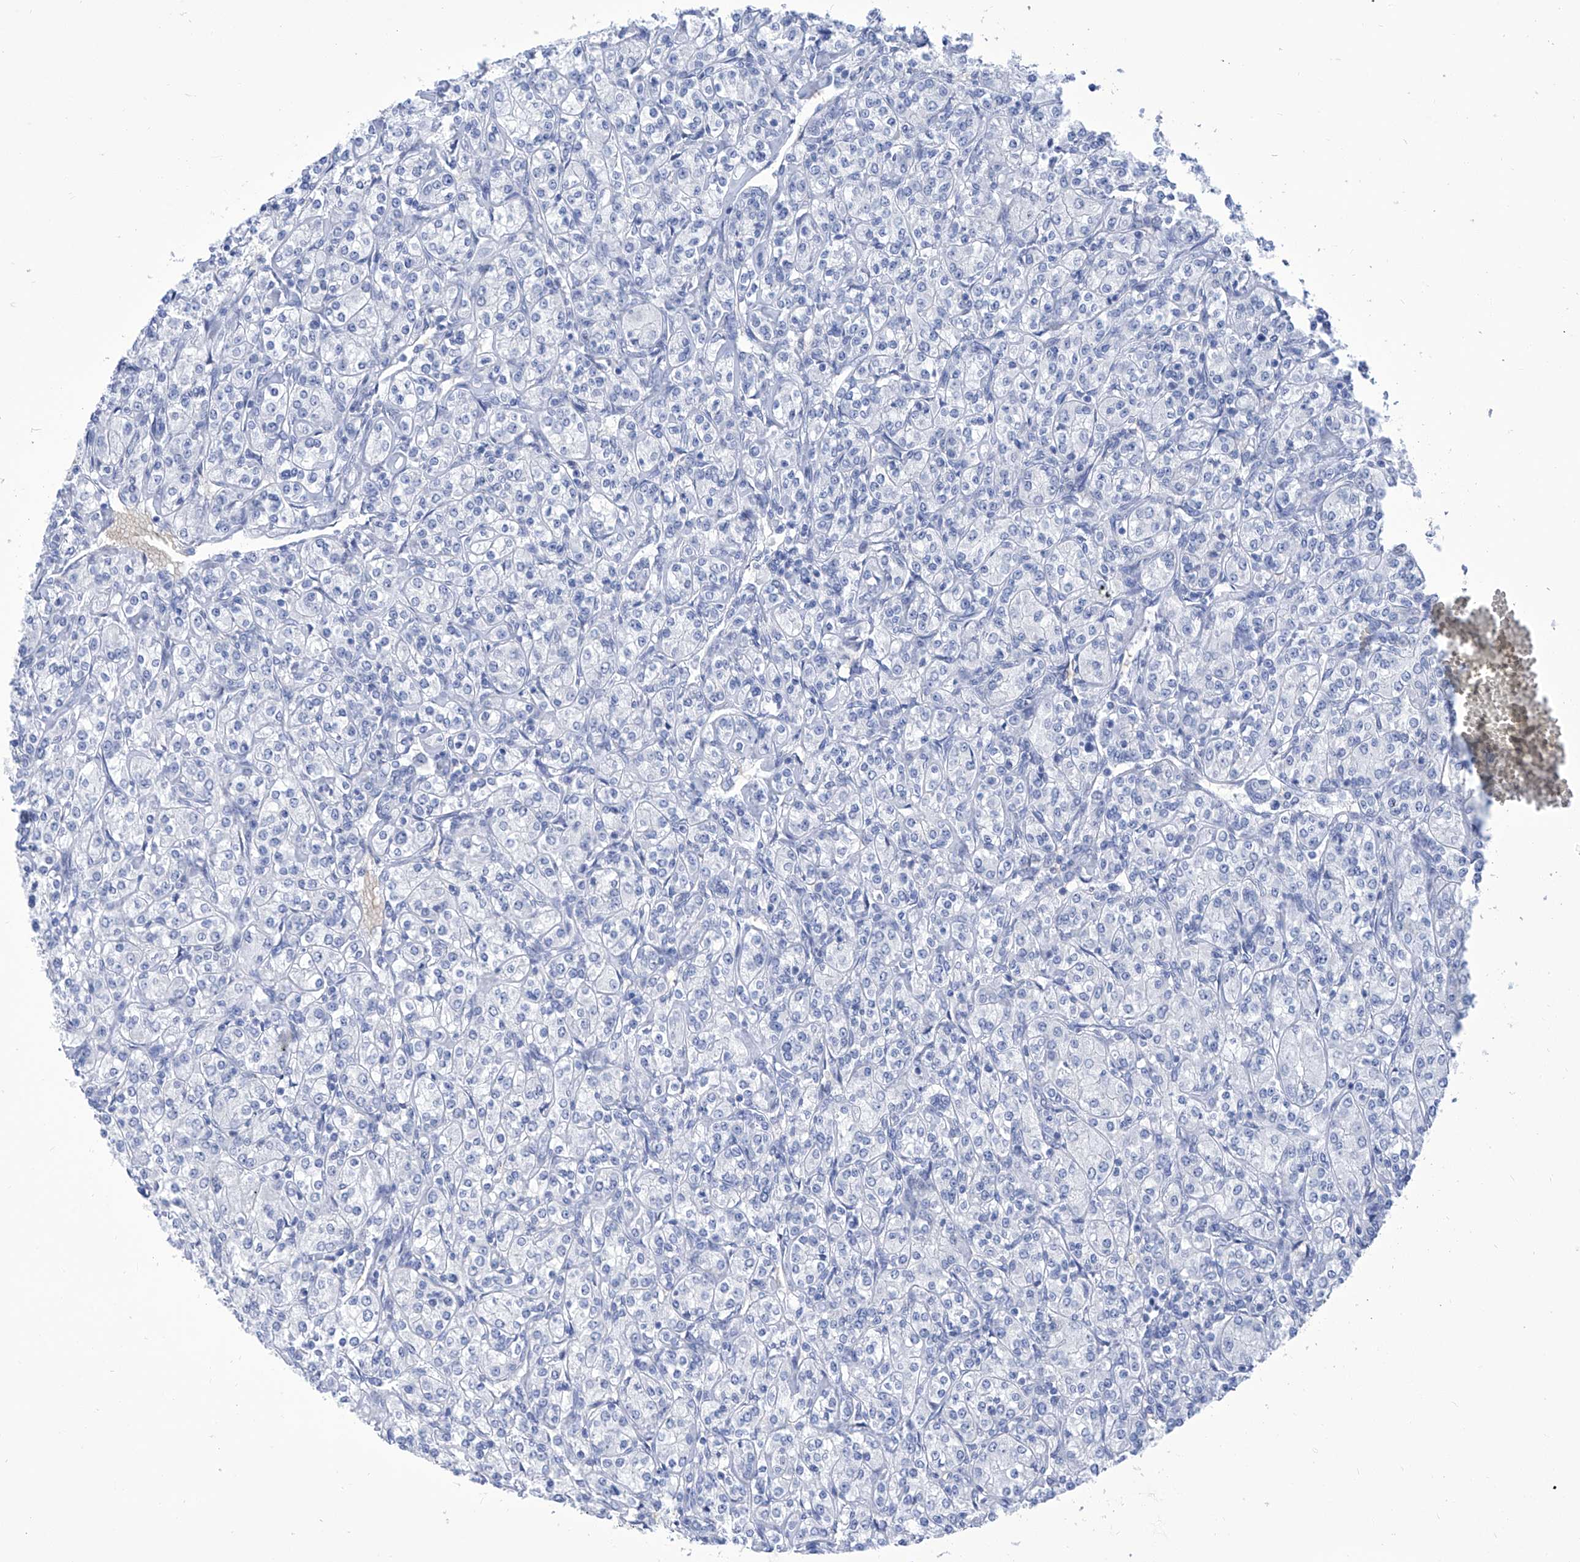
{"staining": {"intensity": "negative", "quantity": "none", "location": "none"}, "tissue": "renal cancer", "cell_type": "Tumor cells", "image_type": "cancer", "snomed": [{"axis": "morphology", "description": "Adenocarcinoma, NOS"}, {"axis": "topography", "description": "Kidney"}], "caption": "The histopathology image reveals no significant staining in tumor cells of adenocarcinoma (renal).", "gene": "SART1", "patient": {"sex": "male", "age": 77}}